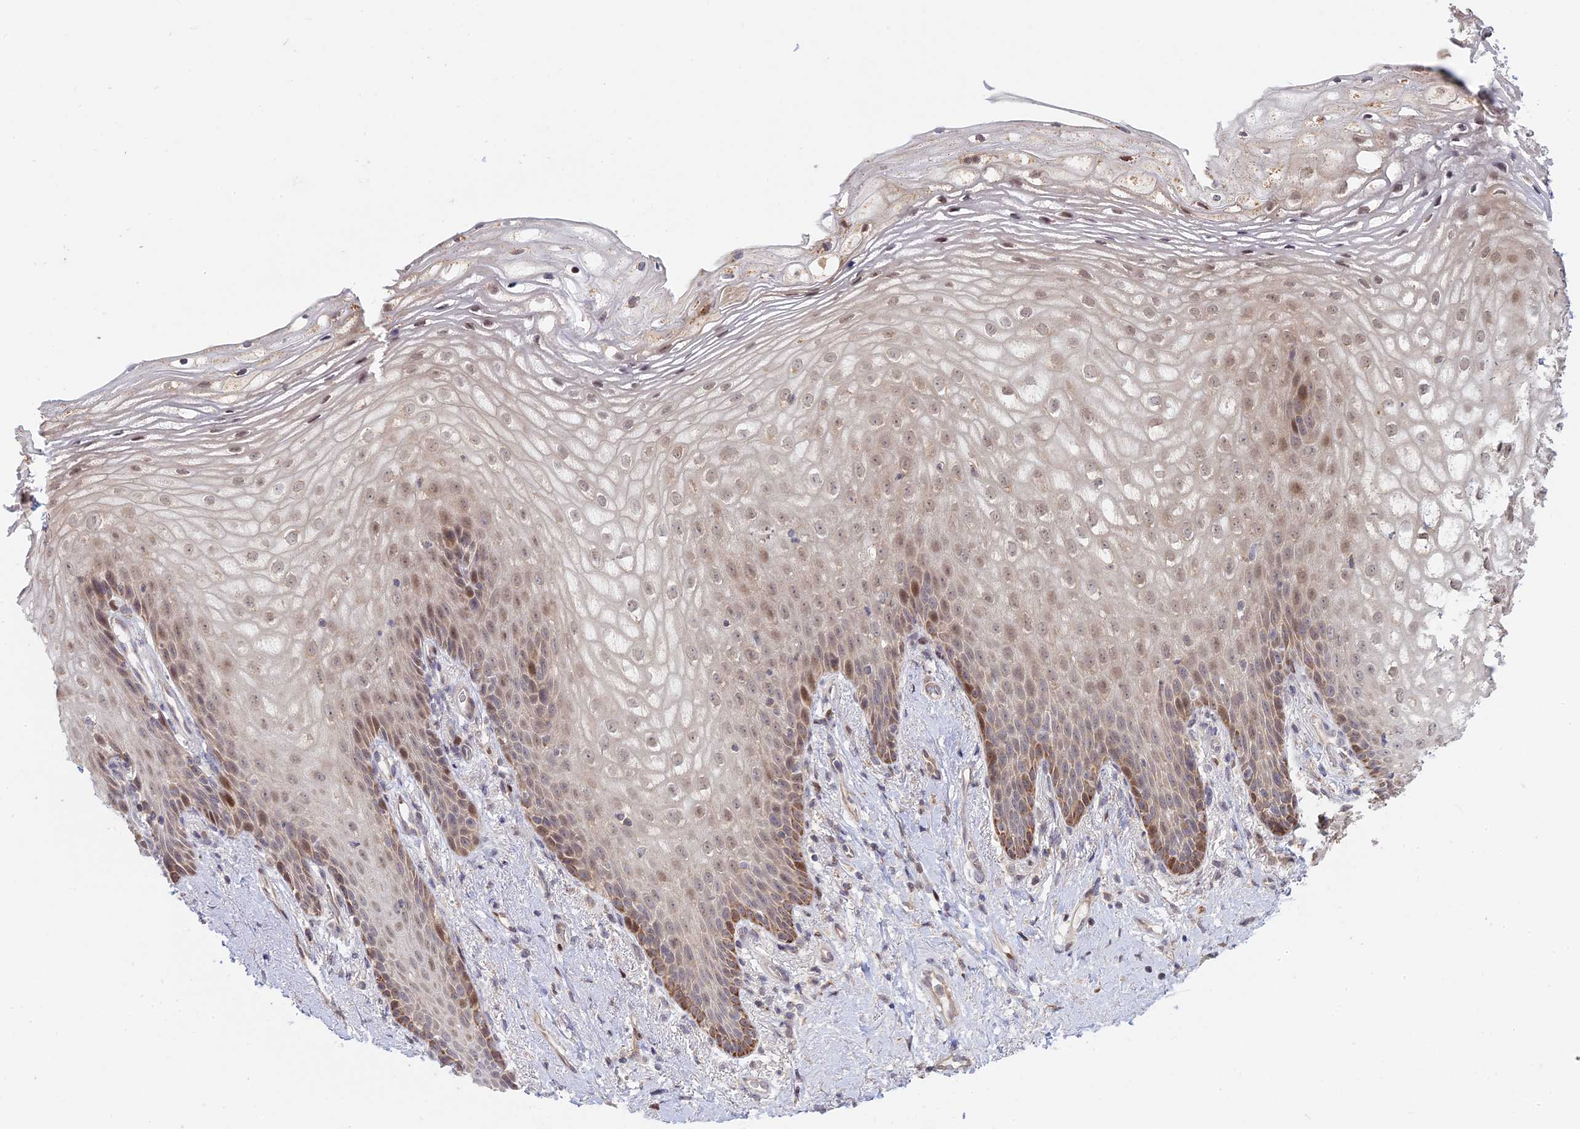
{"staining": {"intensity": "moderate", "quantity": "<25%", "location": "cytoplasmic/membranous,nuclear"}, "tissue": "vagina", "cell_type": "Squamous epithelial cells", "image_type": "normal", "snomed": [{"axis": "morphology", "description": "Normal tissue, NOS"}, {"axis": "topography", "description": "Vagina"}], "caption": "IHC micrograph of normal vagina stained for a protein (brown), which exhibits low levels of moderate cytoplasmic/membranous,nuclear expression in approximately <25% of squamous epithelial cells.", "gene": "GSKIP", "patient": {"sex": "female", "age": 60}}